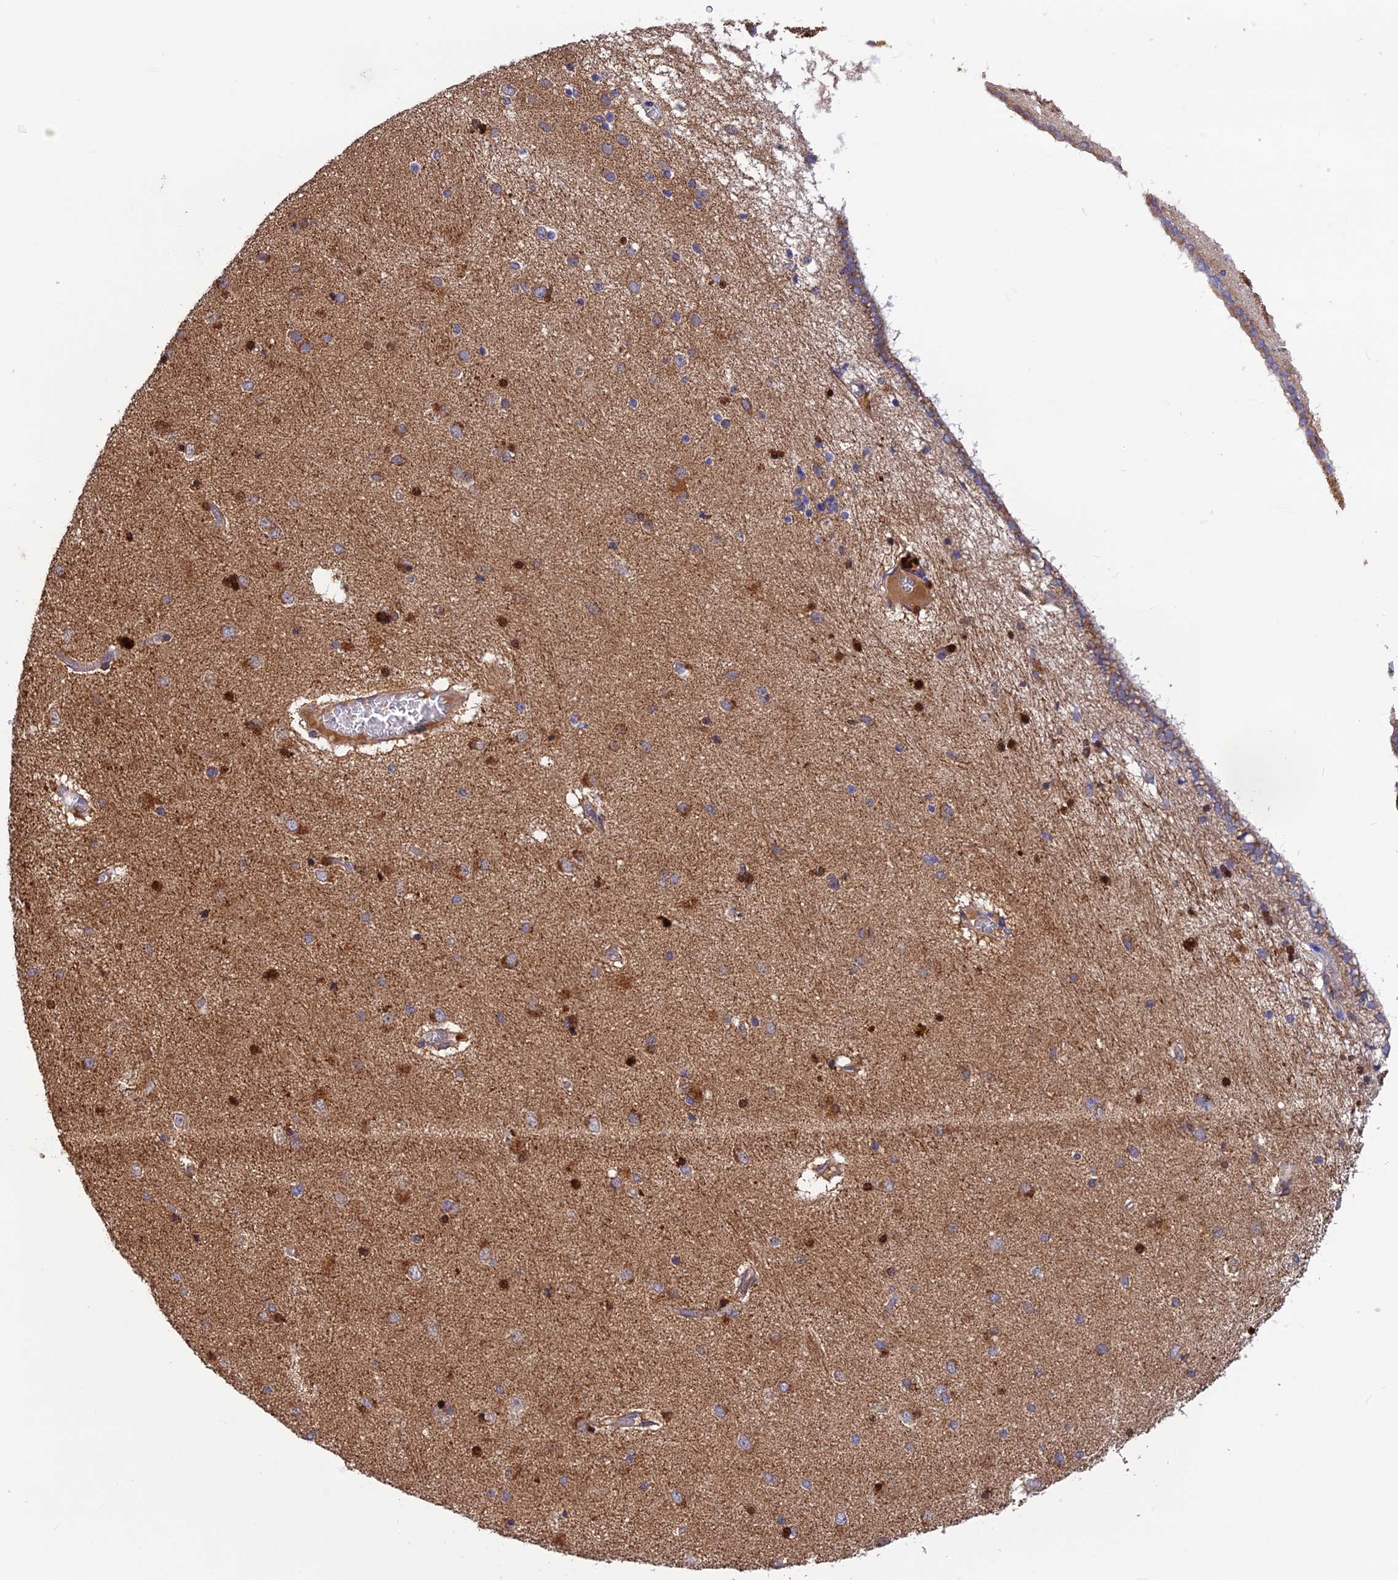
{"staining": {"intensity": "strong", "quantity": "<25%", "location": "cytoplasmic/membranous"}, "tissue": "hippocampus", "cell_type": "Glial cells", "image_type": "normal", "snomed": [{"axis": "morphology", "description": "Normal tissue, NOS"}, {"axis": "topography", "description": "Hippocampus"}], "caption": "Approximately <25% of glial cells in unremarkable human hippocampus exhibit strong cytoplasmic/membranous protein staining as visualized by brown immunohistochemical staining.", "gene": "PZP", "patient": {"sex": "female", "age": 54}}